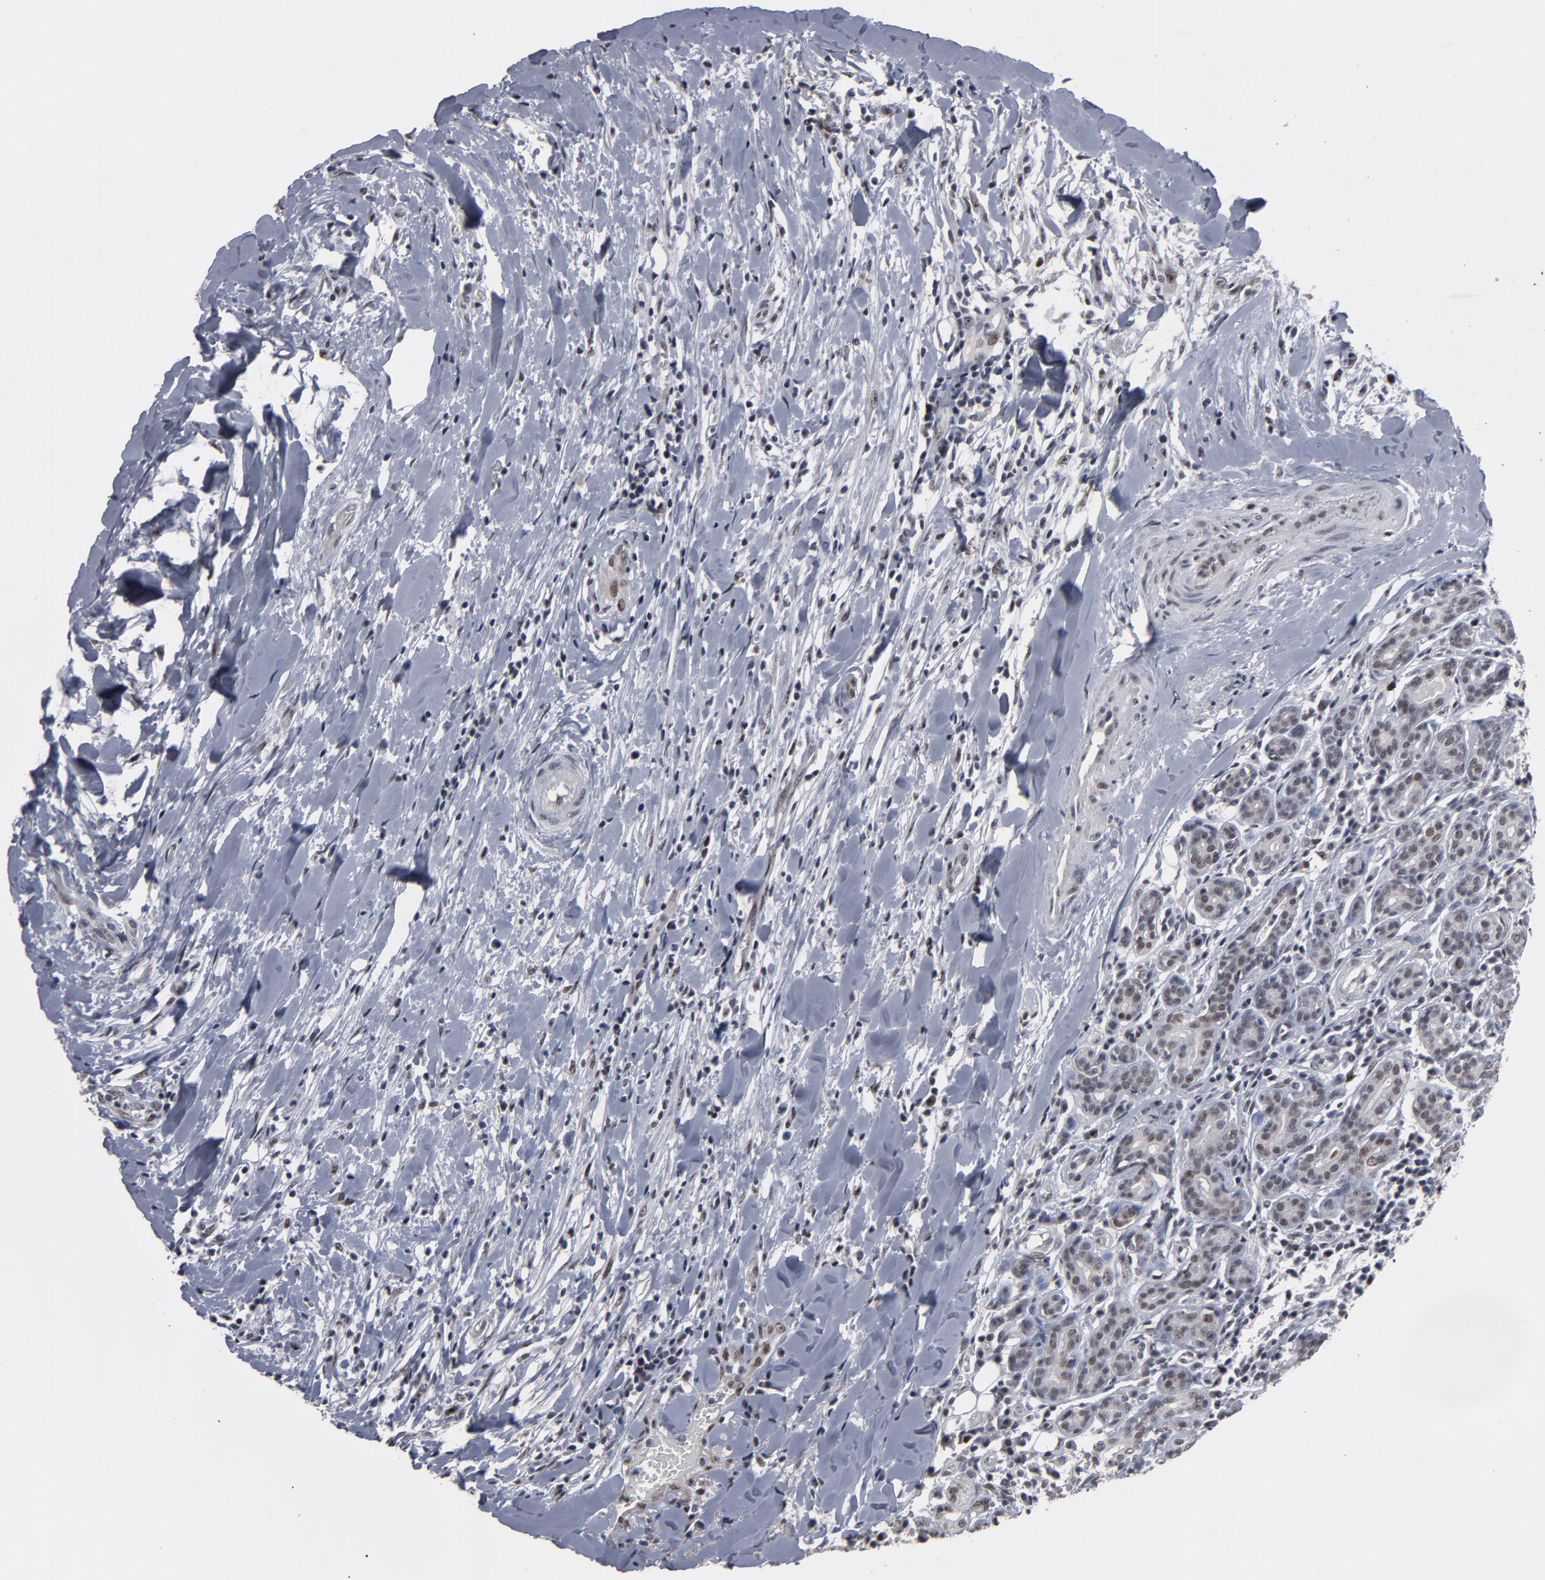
{"staining": {"intensity": "negative", "quantity": "none", "location": "none"}, "tissue": "head and neck cancer", "cell_type": "Tumor cells", "image_type": "cancer", "snomed": [{"axis": "morphology", "description": "Neoplasm, malignant, NOS"}, {"axis": "topography", "description": "Salivary gland"}, {"axis": "topography", "description": "Head-Neck"}], "caption": "Tumor cells show no significant expression in head and neck cancer (malignant neoplasm).", "gene": "SSRP1", "patient": {"sex": "male", "age": 43}}